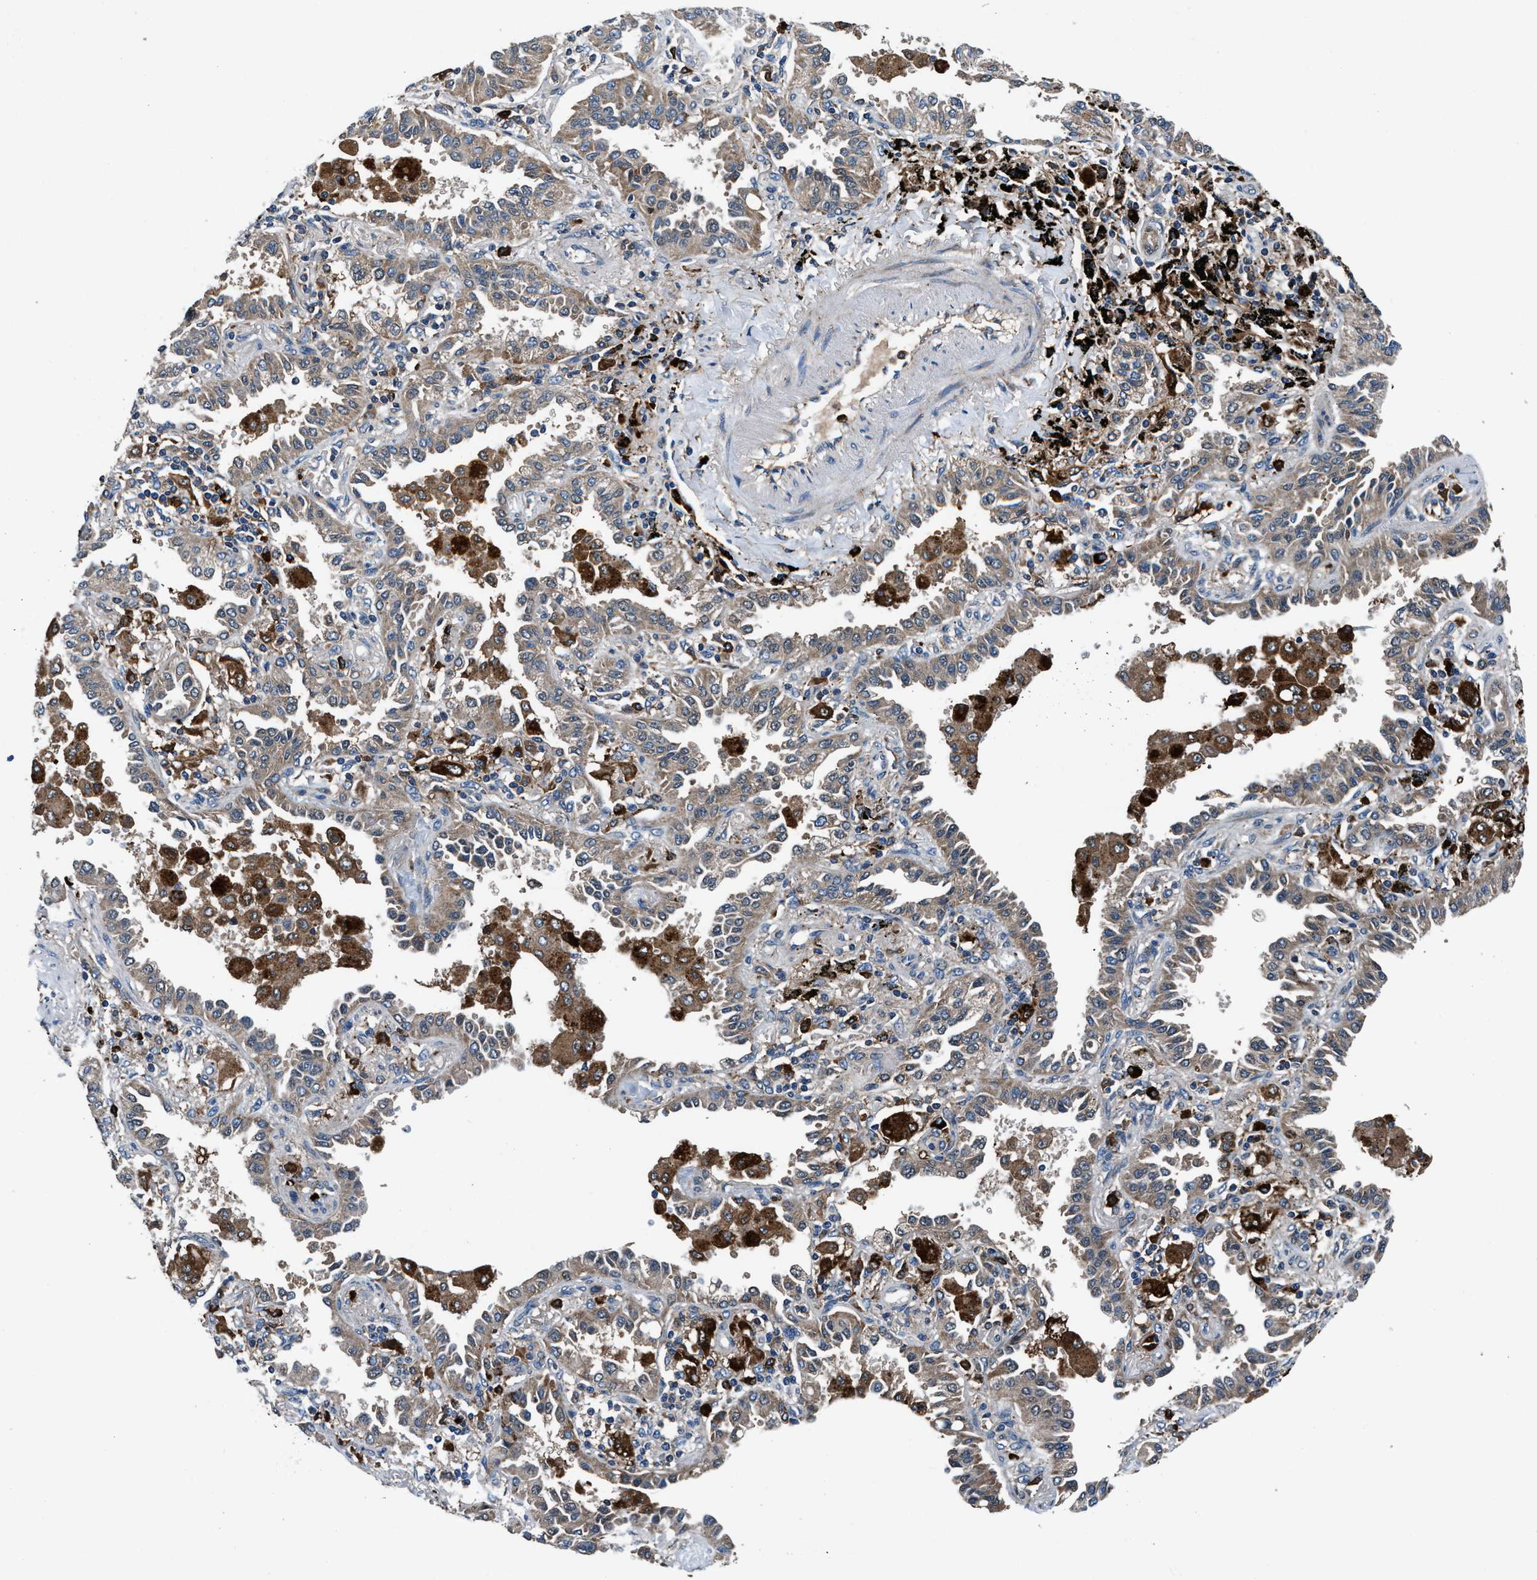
{"staining": {"intensity": "weak", "quantity": ">75%", "location": "cytoplasmic/membranous"}, "tissue": "lung cancer", "cell_type": "Tumor cells", "image_type": "cancer", "snomed": [{"axis": "morphology", "description": "Normal tissue, NOS"}, {"axis": "morphology", "description": "Adenocarcinoma, NOS"}, {"axis": "topography", "description": "Lung"}], "caption": "This is a photomicrograph of immunohistochemistry (IHC) staining of lung adenocarcinoma, which shows weak staining in the cytoplasmic/membranous of tumor cells.", "gene": "FAM221A", "patient": {"sex": "male", "age": 59}}